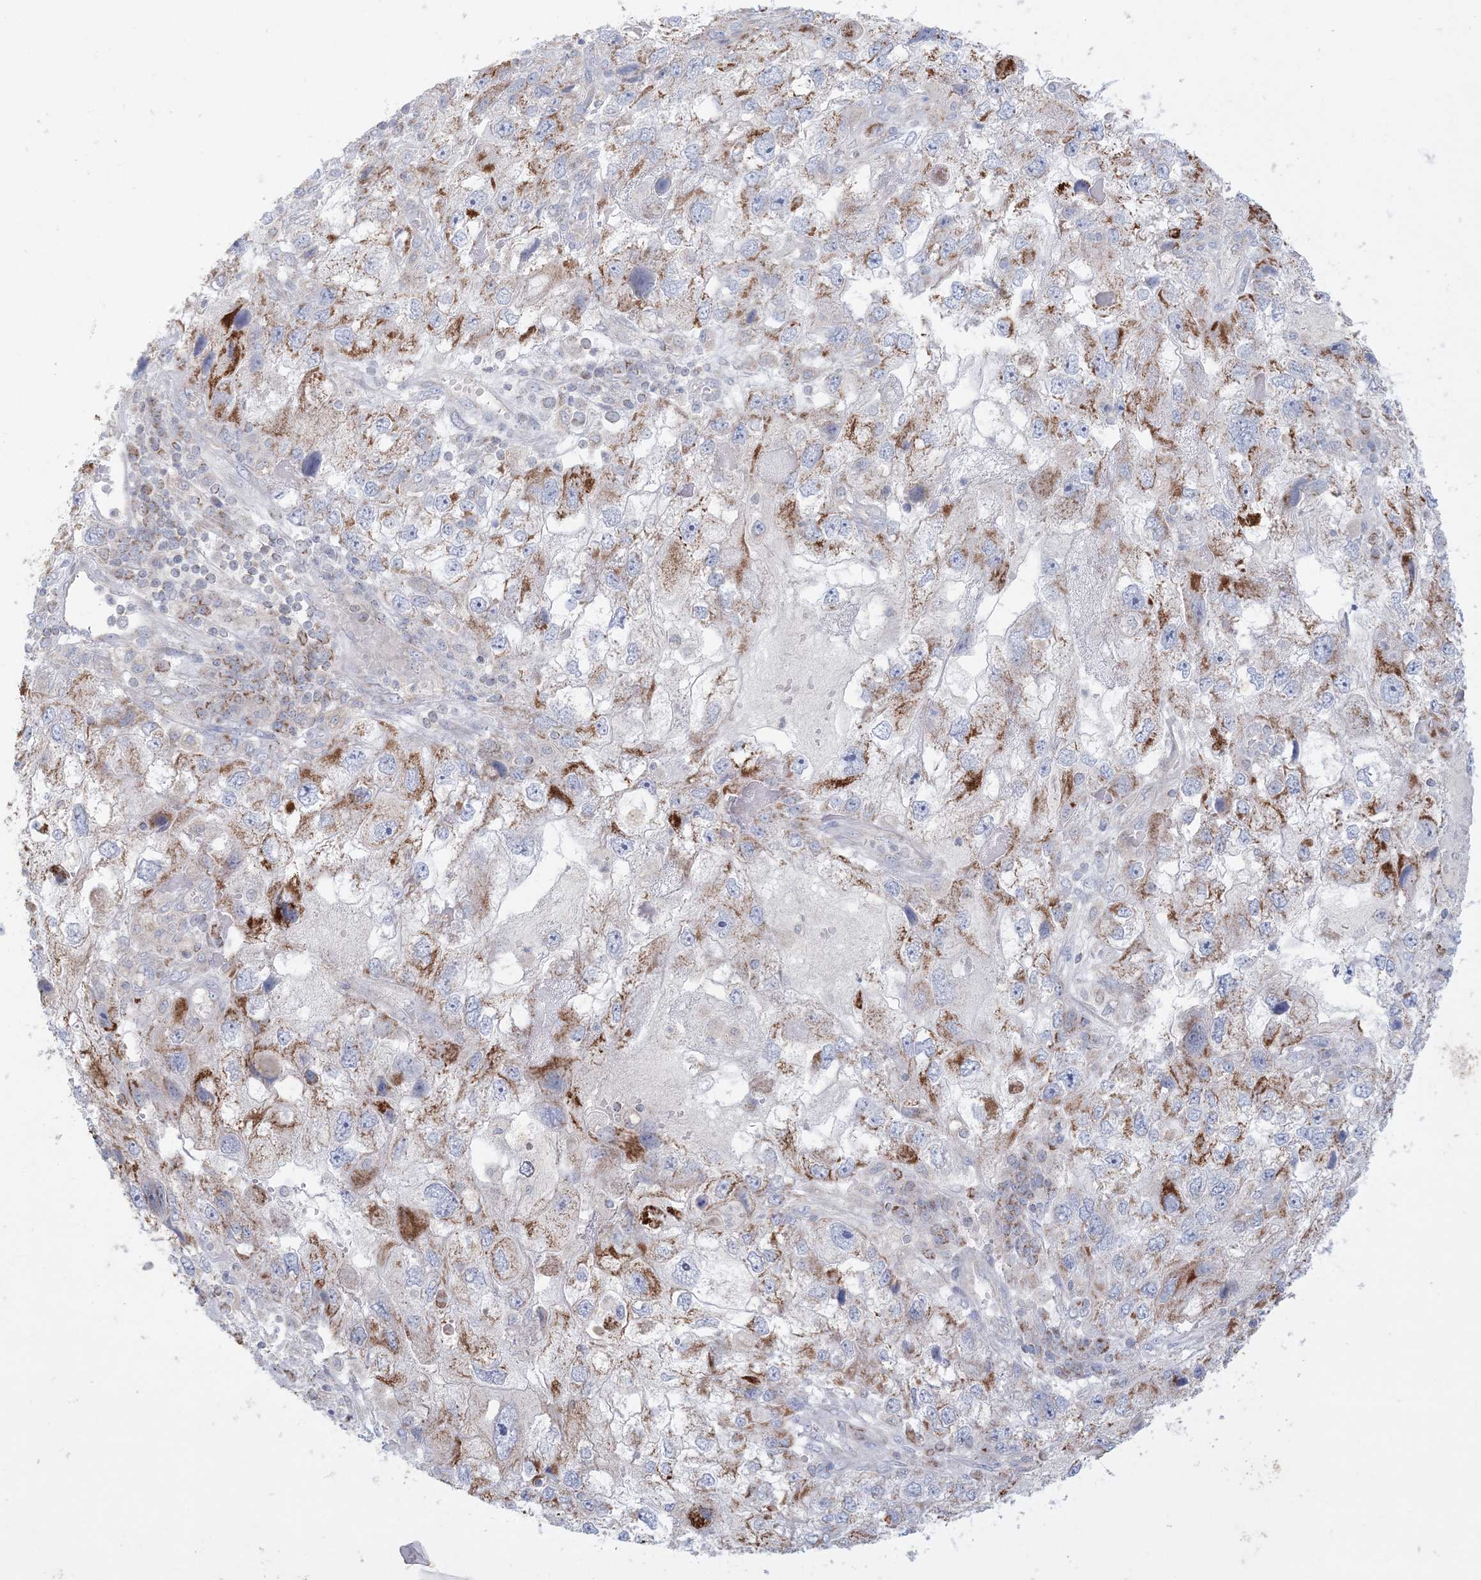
{"staining": {"intensity": "strong", "quantity": "25%-75%", "location": "cytoplasmic/membranous"}, "tissue": "endometrial cancer", "cell_type": "Tumor cells", "image_type": "cancer", "snomed": [{"axis": "morphology", "description": "Adenocarcinoma, NOS"}, {"axis": "topography", "description": "Endometrium"}], "caption": "This micrograph reveals adenocarcinoma (endometrial) stained with immunohistochemistry (IHC) to label a protein in brown. The cytoplasmic/membranous of tumor cells show strong positivity for the protein. Nuclei are counter-stained blue.", "gene": "KCTD6", "patient": {"sex": "female", "age": 49}}